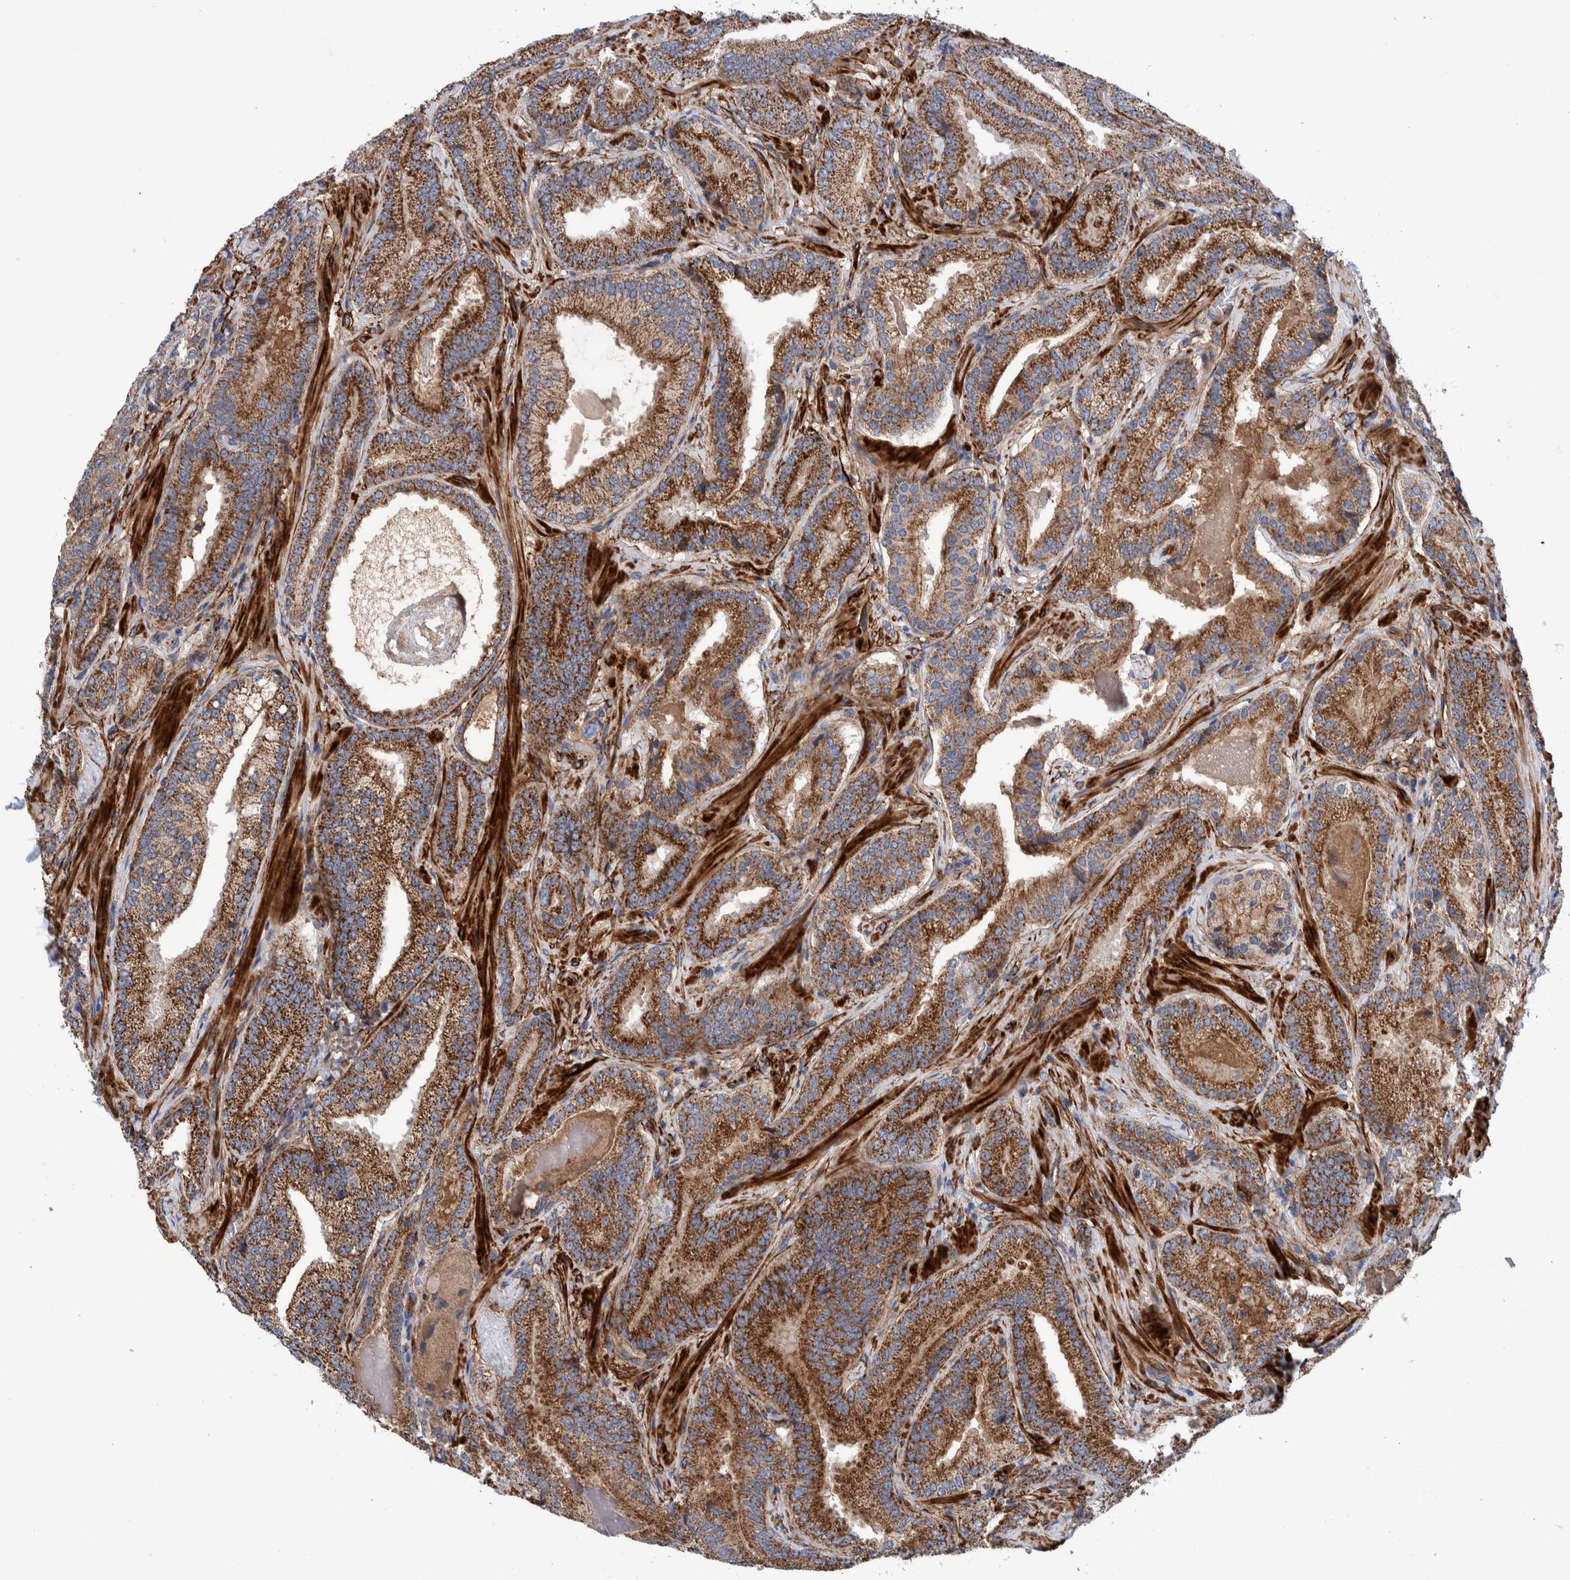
{"staining": {"intensity": "strong", "quantity": ">75%", "location": "cytoplasmic/membranous"}, "tissue": "prostate cancer", "cell_type": "Tumor cells", "image_type": "cancer", "snomed": [{"axis": "morphology", "description": "Adenocarcinoma, Low grade"}, {"axis": "topography", "description": "Prostate"}], "caption": "High-magnification brightfield microscopy of prostate low-grade adenocarcinoma stained with DAB (brown) and counterstained with hematoxylin (blue). tumor cells exhibit strong cytoplasmic/membranous expression is identified in about>75% of cells.", "gene": "SLC25A10", "patient": {"sex": "male", "age": 51}}